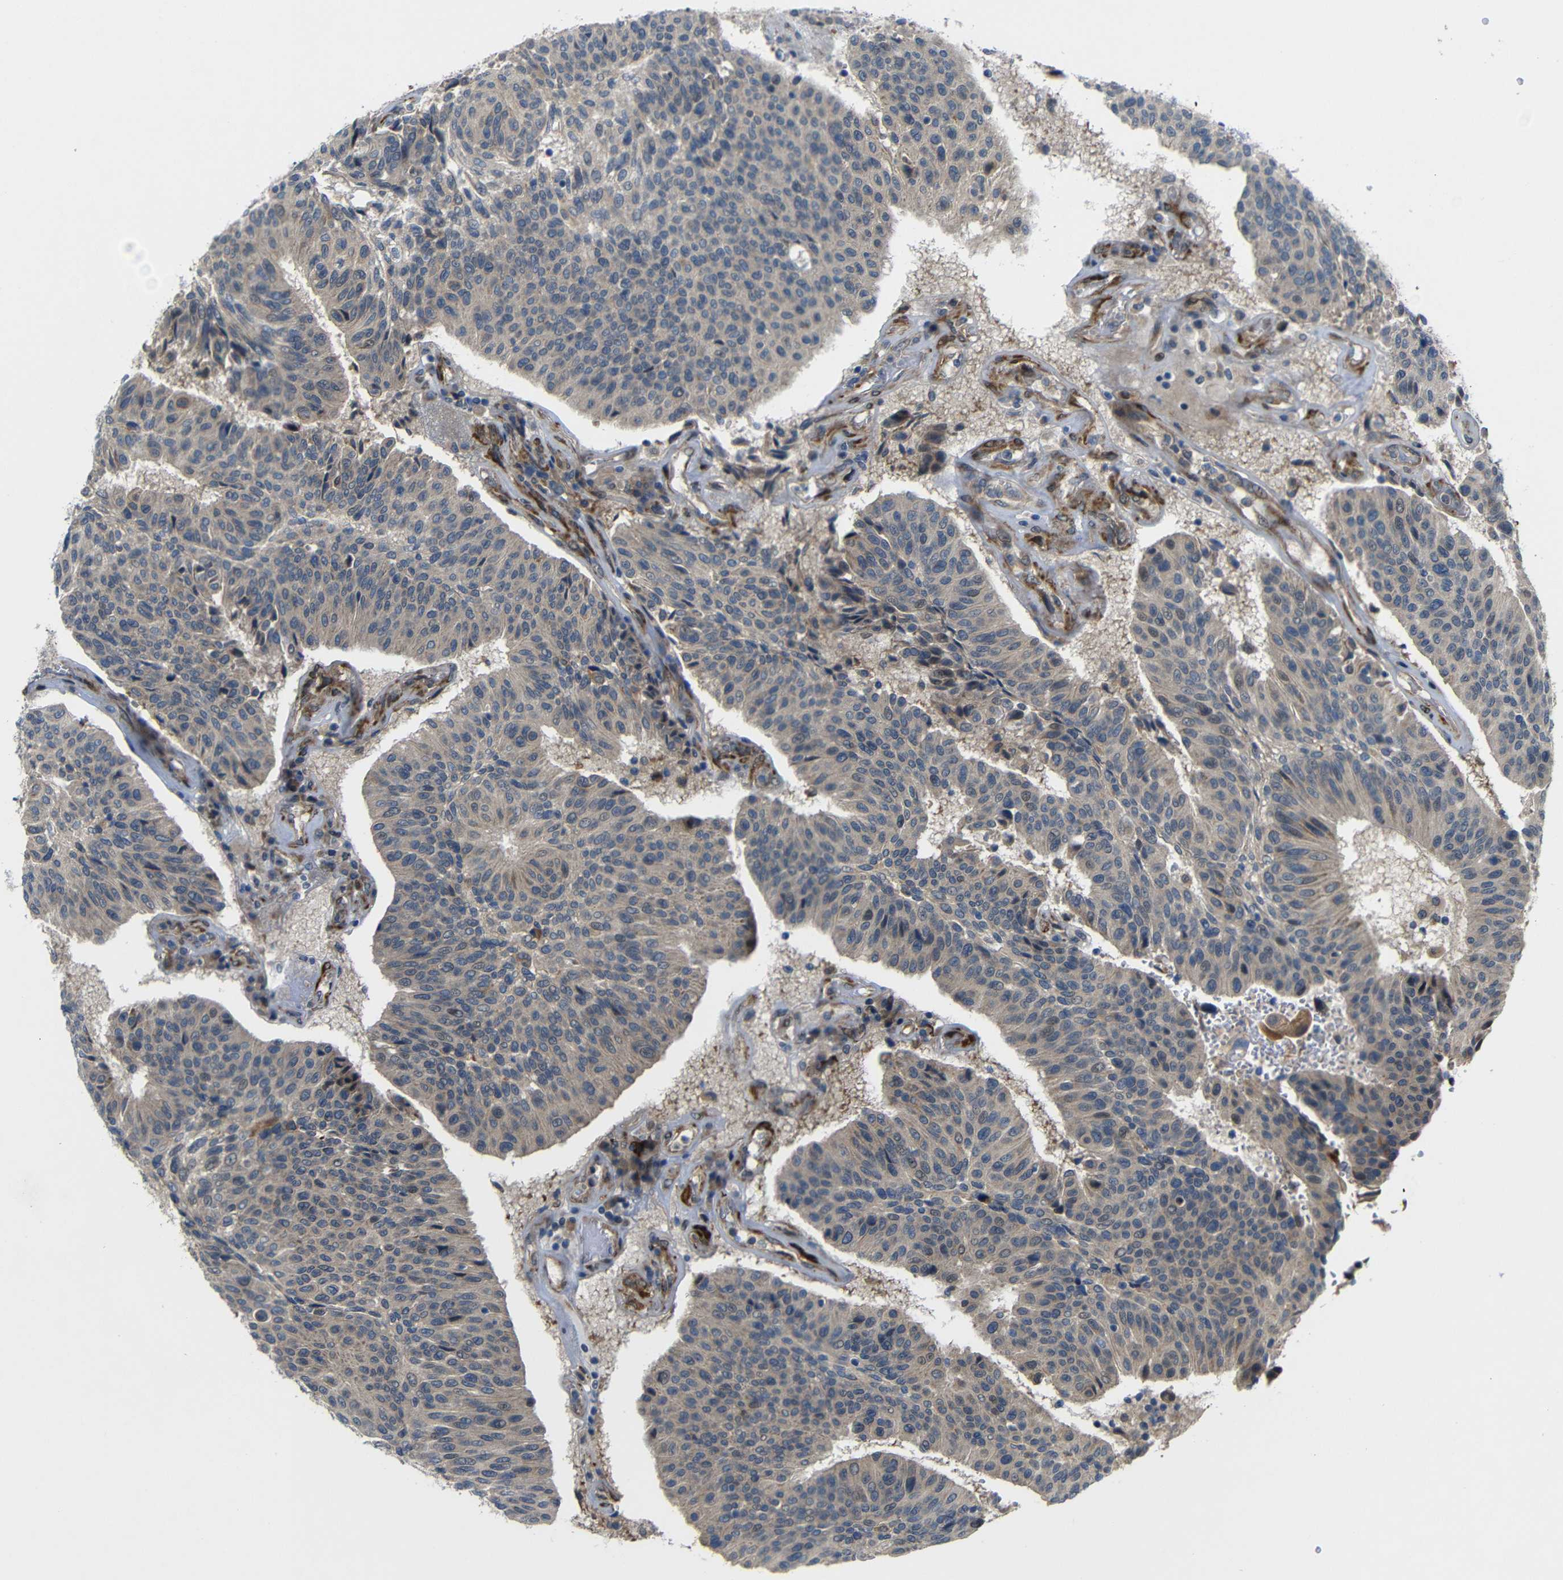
{"staining": {"intensity": "weak", "quantity": ">75%", "location": "cytoplasmic/membranous"}, "tissue": "urothelial cancer", "cell_type": "Tumor cells", "image_type": "cancer", "snomed": [{"axis": "morphology", "description": "Urothelial carcinoma, High grade"}, {"axis": "topography", "description": "Urinary bladder"}], "caption": "The histopathology image exhibits a brown stain indicating the presence of a protein in the cytoplasmic/membranous of tumor cells in high-grade urothelial carcinoma.", "gene": "P3H2", "patient": {"sex": "male", "age": 66}}